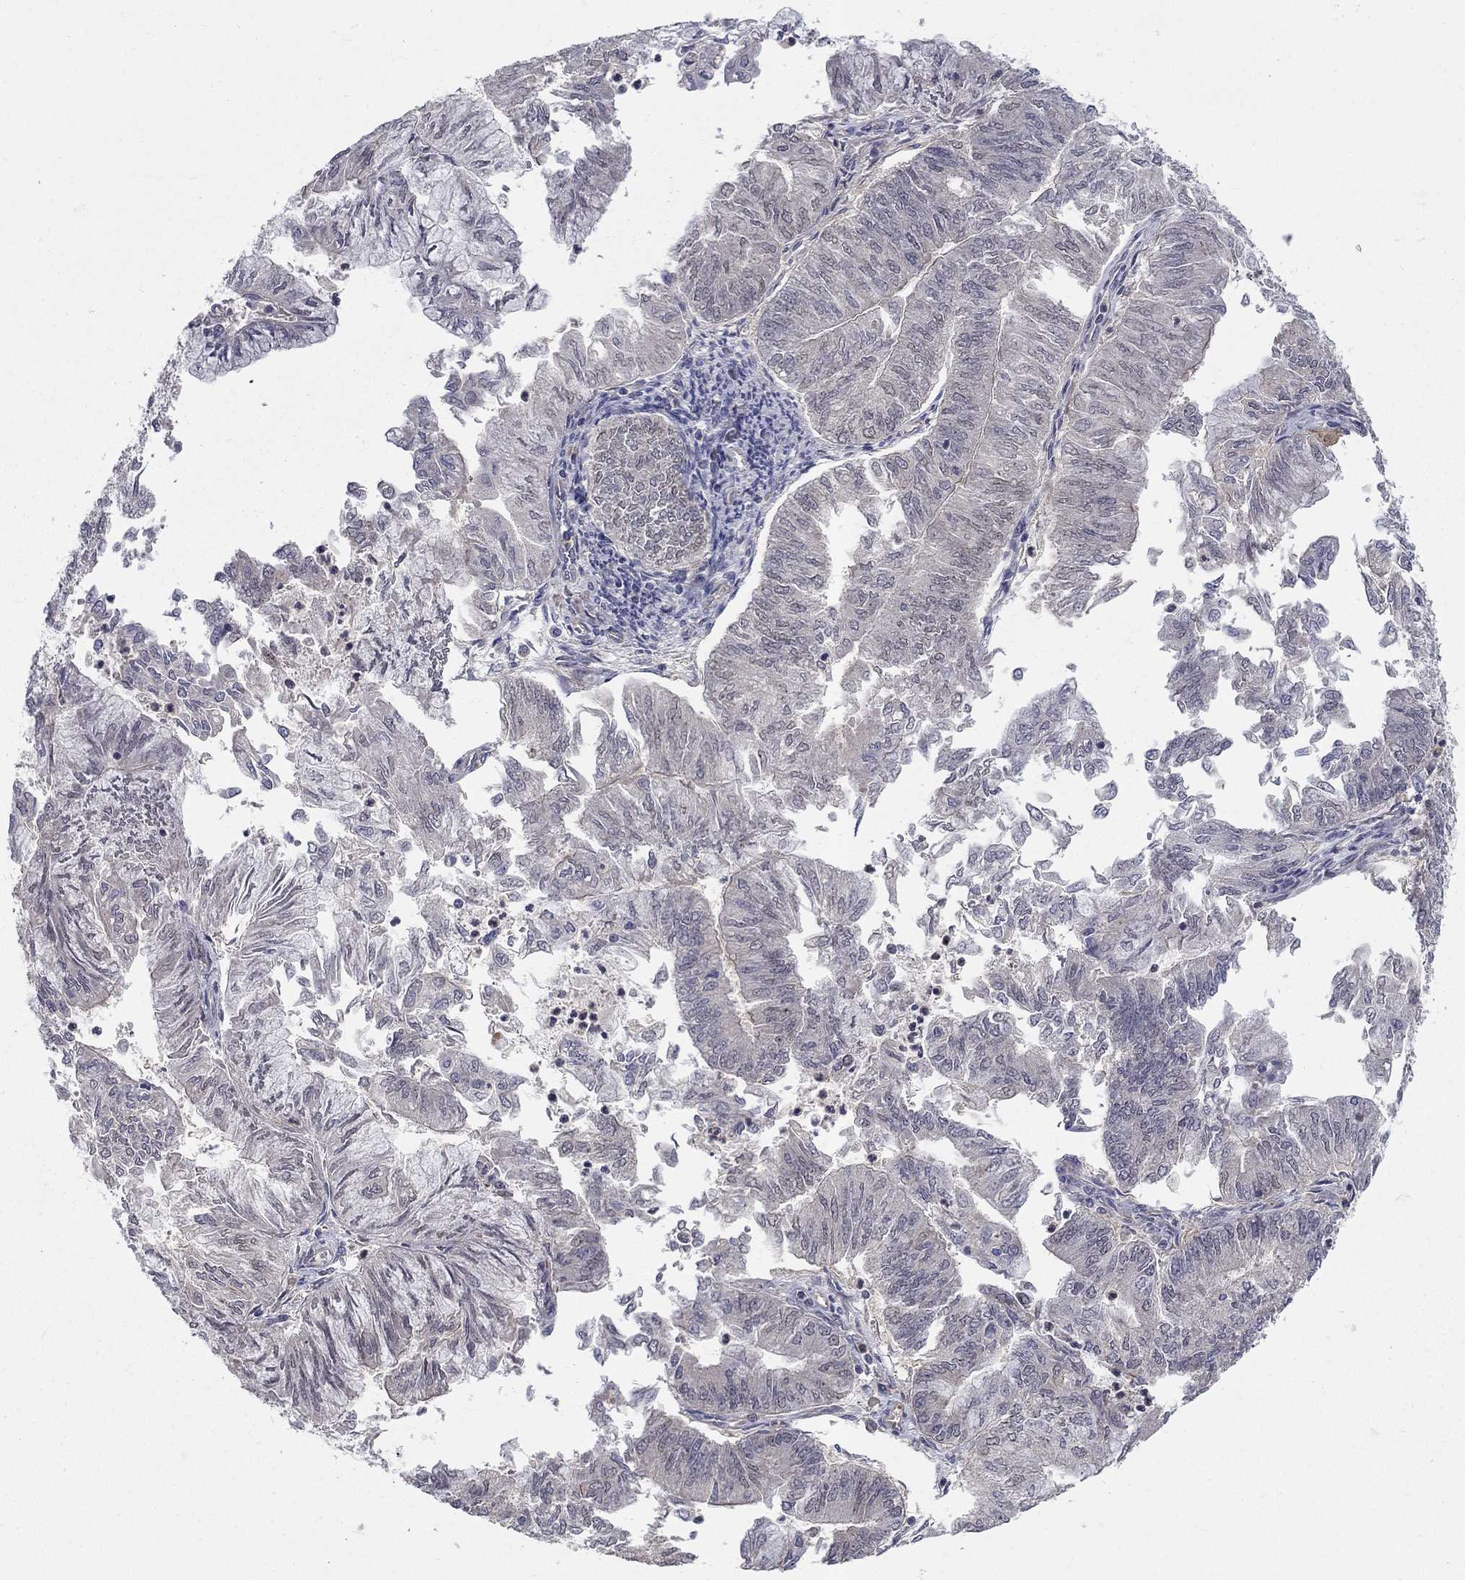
{"staining": {"intensity": "negative", "quantity": "none", "location": "none"}, "tissue": "endometrial cancer", "cell_type": "Tumor cells", "image_type": "cancer", "snomed": [{"axis": "morphology", "description": "Adenocarcinoma, NOS"}, {"axis": "topography", "description": "Endometrium"}], "caption": "This is an immunohistochemistry (IHC) histopathology image of endometrial cancer. There is no expression in tumor cells.", "gene": "MSRA", "patient": {"sex": "female", "age": 59}}